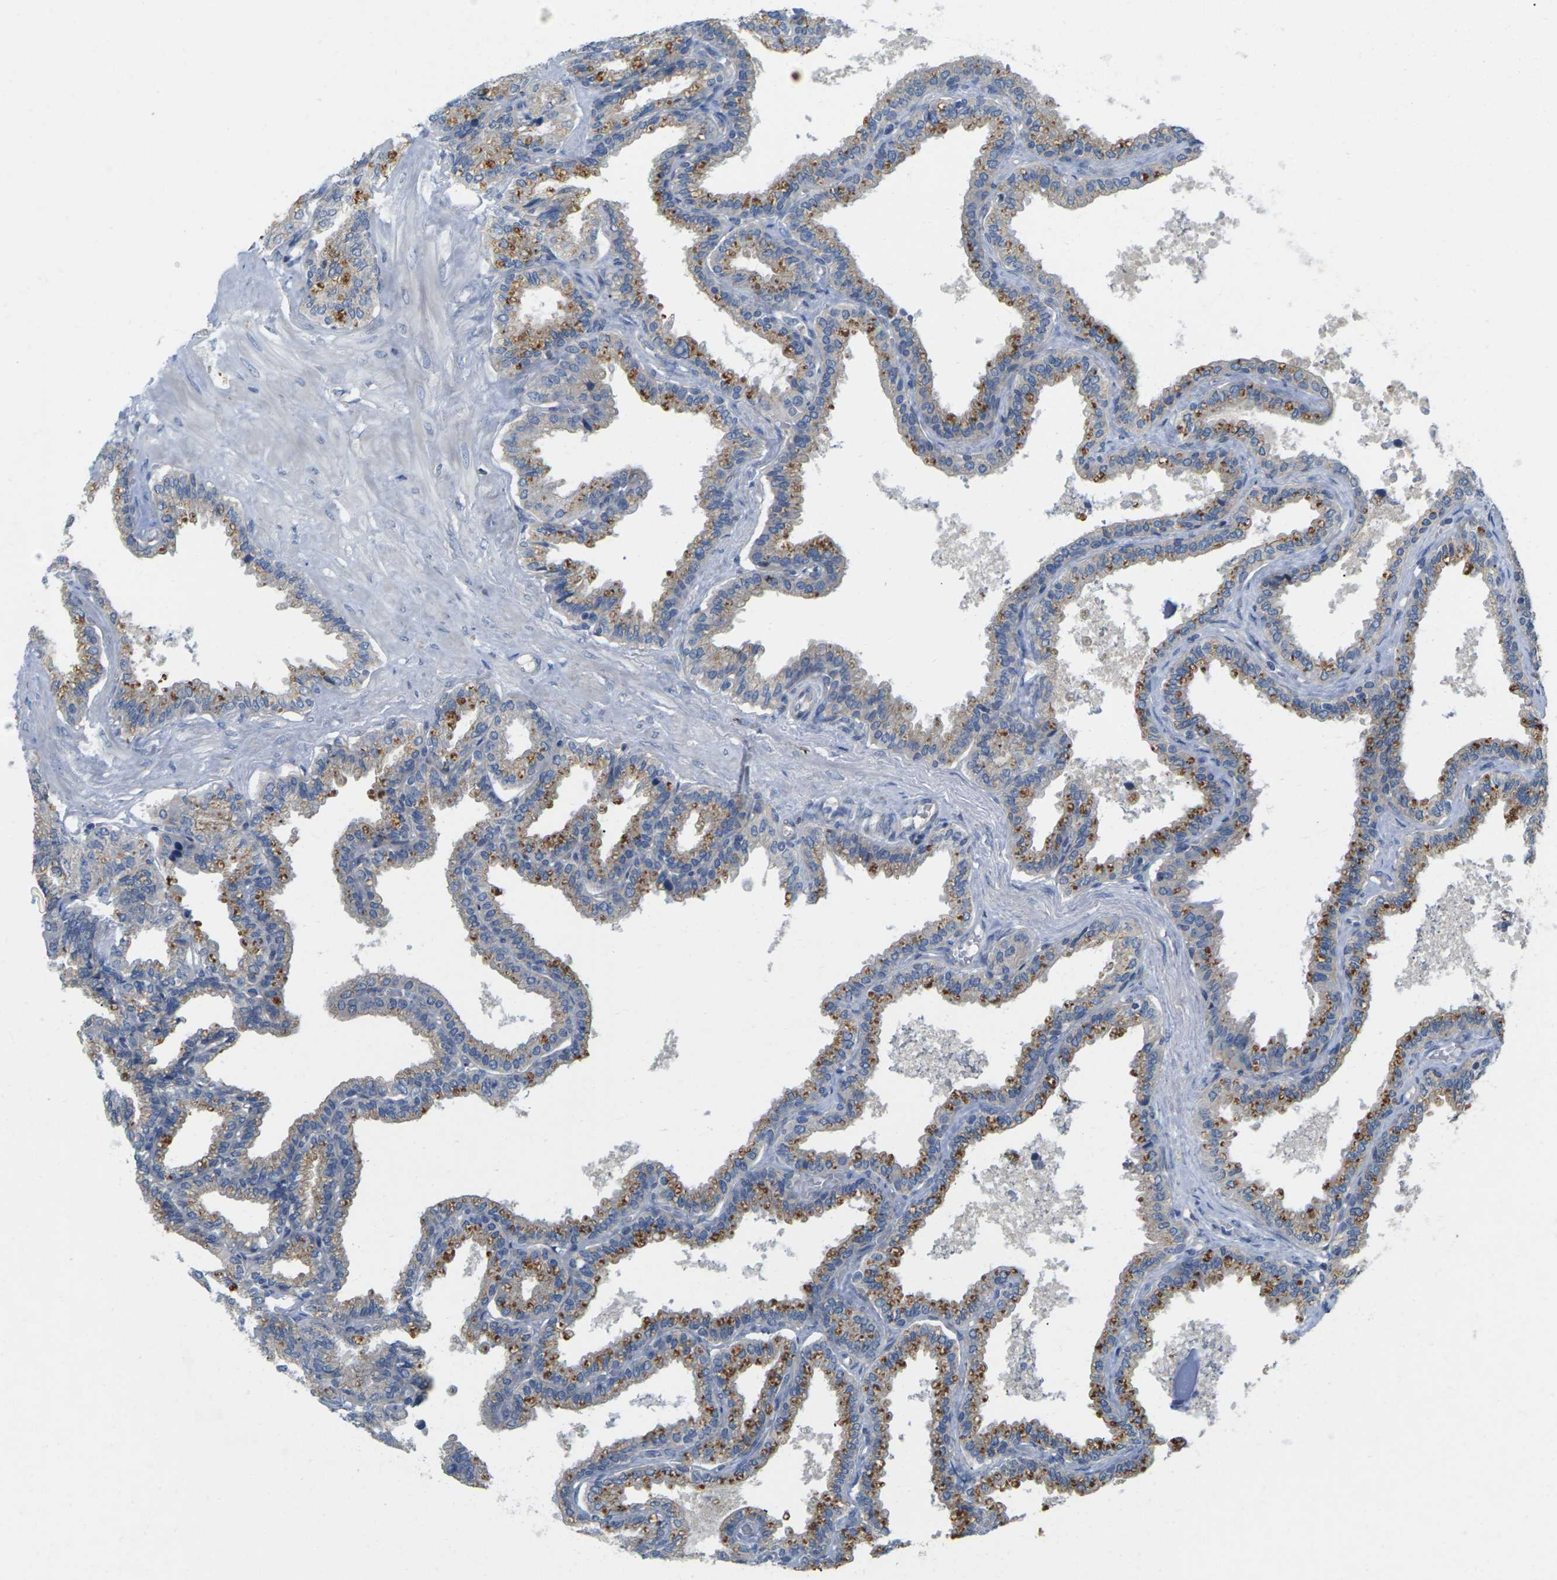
{"staining": {"intensity": "moderate", "quantity": "25%-75%", "location": "cytoplasmic/membranous"}, "tissue": "seminal vesicle", "cell_type": "Glandular cells", "image_type": "normal", "snomed": [{"axis": "morphology", "description": "Normal tissue, NOS"}, {"axis": "topography", "description": "Seminal veicle"}], "caption": "Glandular cells display medium levels of moderate cytoplasmic/membranous staining in about 25%-75% of cells in unremarkable human seminal vesicle. (DAB (3,3'-diaminobenzidine) IHC with brightfield microscopy, high magnification).", "gene": "SCNN1A", "patient": {"sex": "male", "age": 46}}